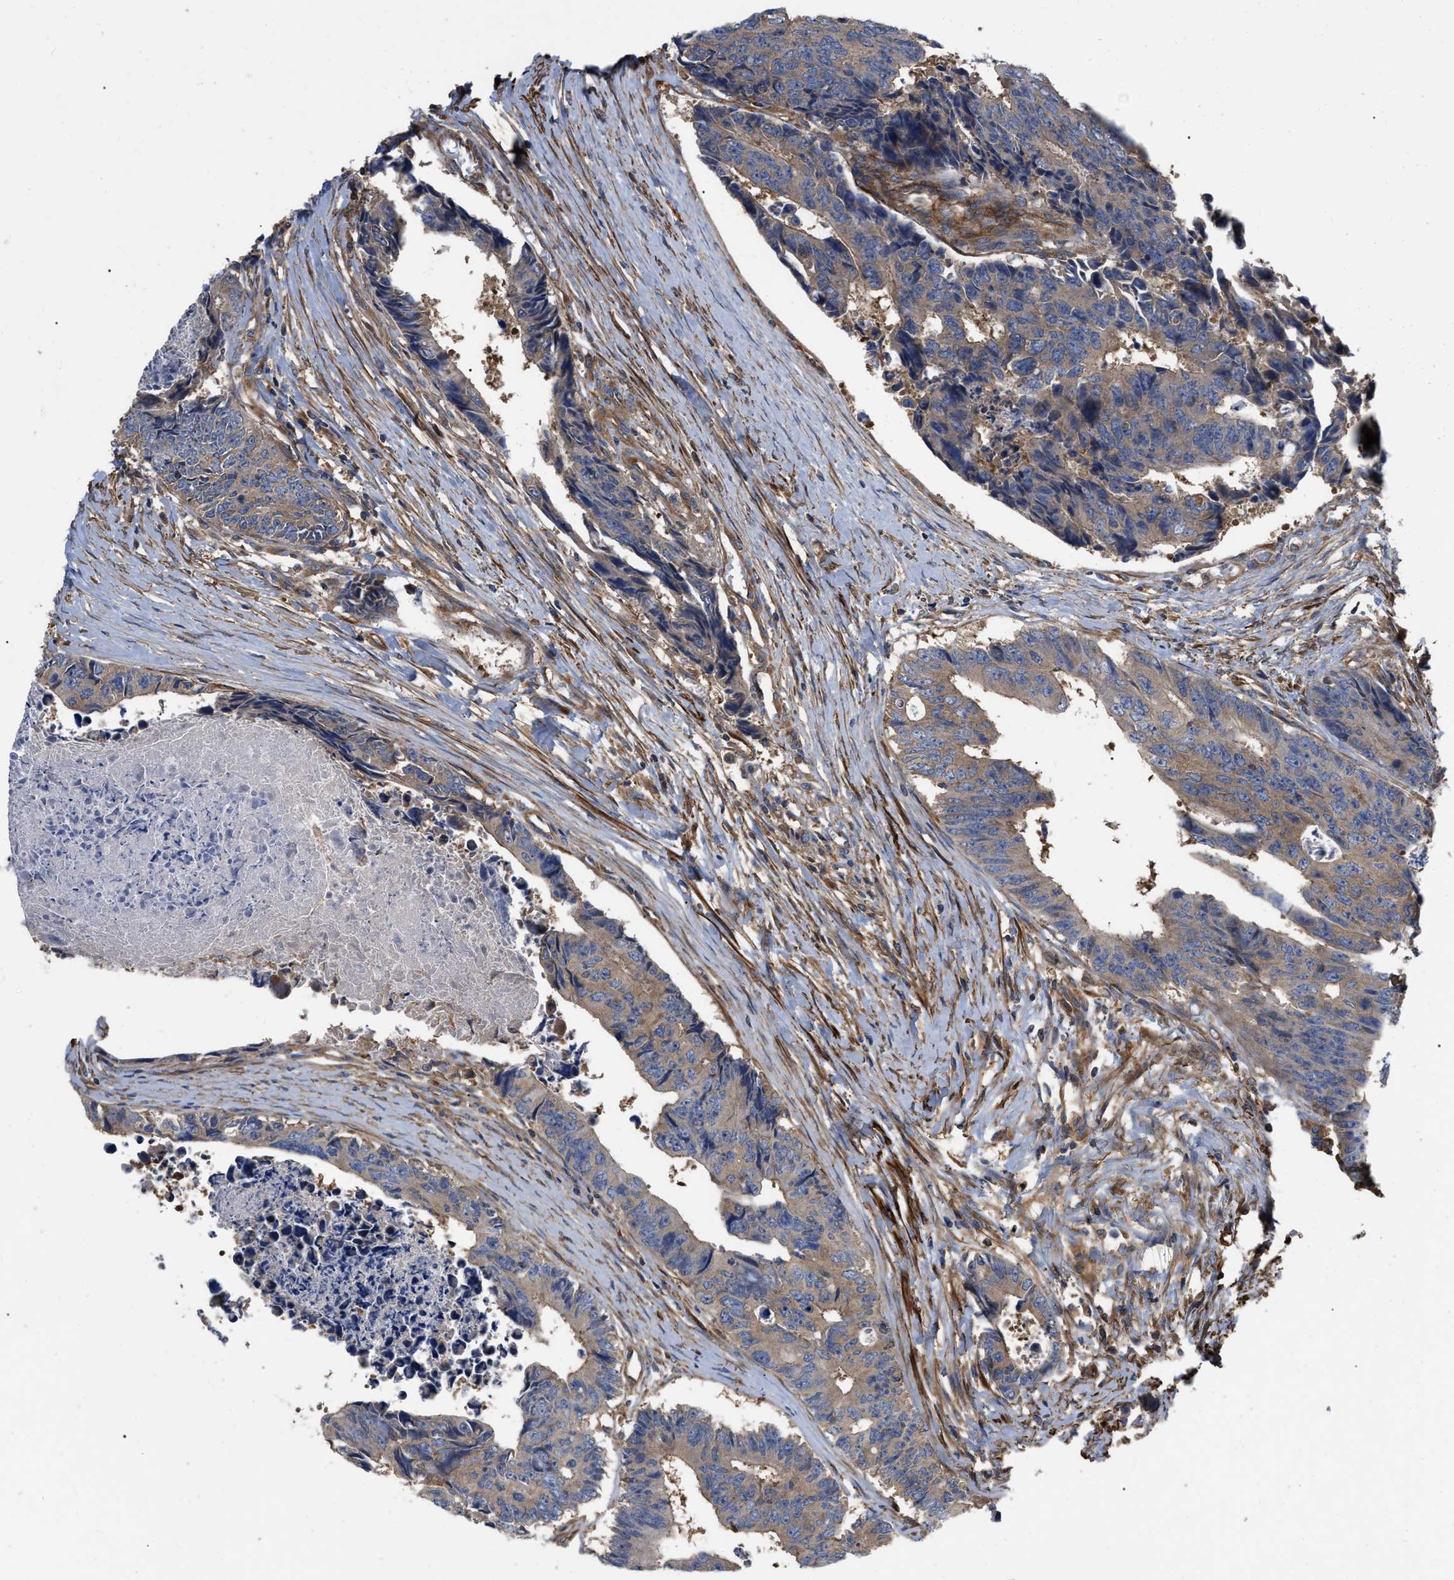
{"staining": {"intensity": "weak", "quantity": ">75%", "location": "cytoplasmic/membranous"}, "tissue": "colorectal cancer", "cell_type": "Tumor cells", "image_type": "cancer", "snomed": [{"axis": "morphology", "description": "Adenocarcinoma, NOS"}, {"axis": "topography", "description": "Rectum"}], "caption": "Protein positivity by immunohistochemistry (IHC) reveals weak cytoplasmic/membranous staining in approximately >75% of tumor cells in colorectal cancer. The protein is shown in brown color, while the nuclei are stained blue.", "gene": "RABEP1", "patient": {"sex": "male", "age": 84}}